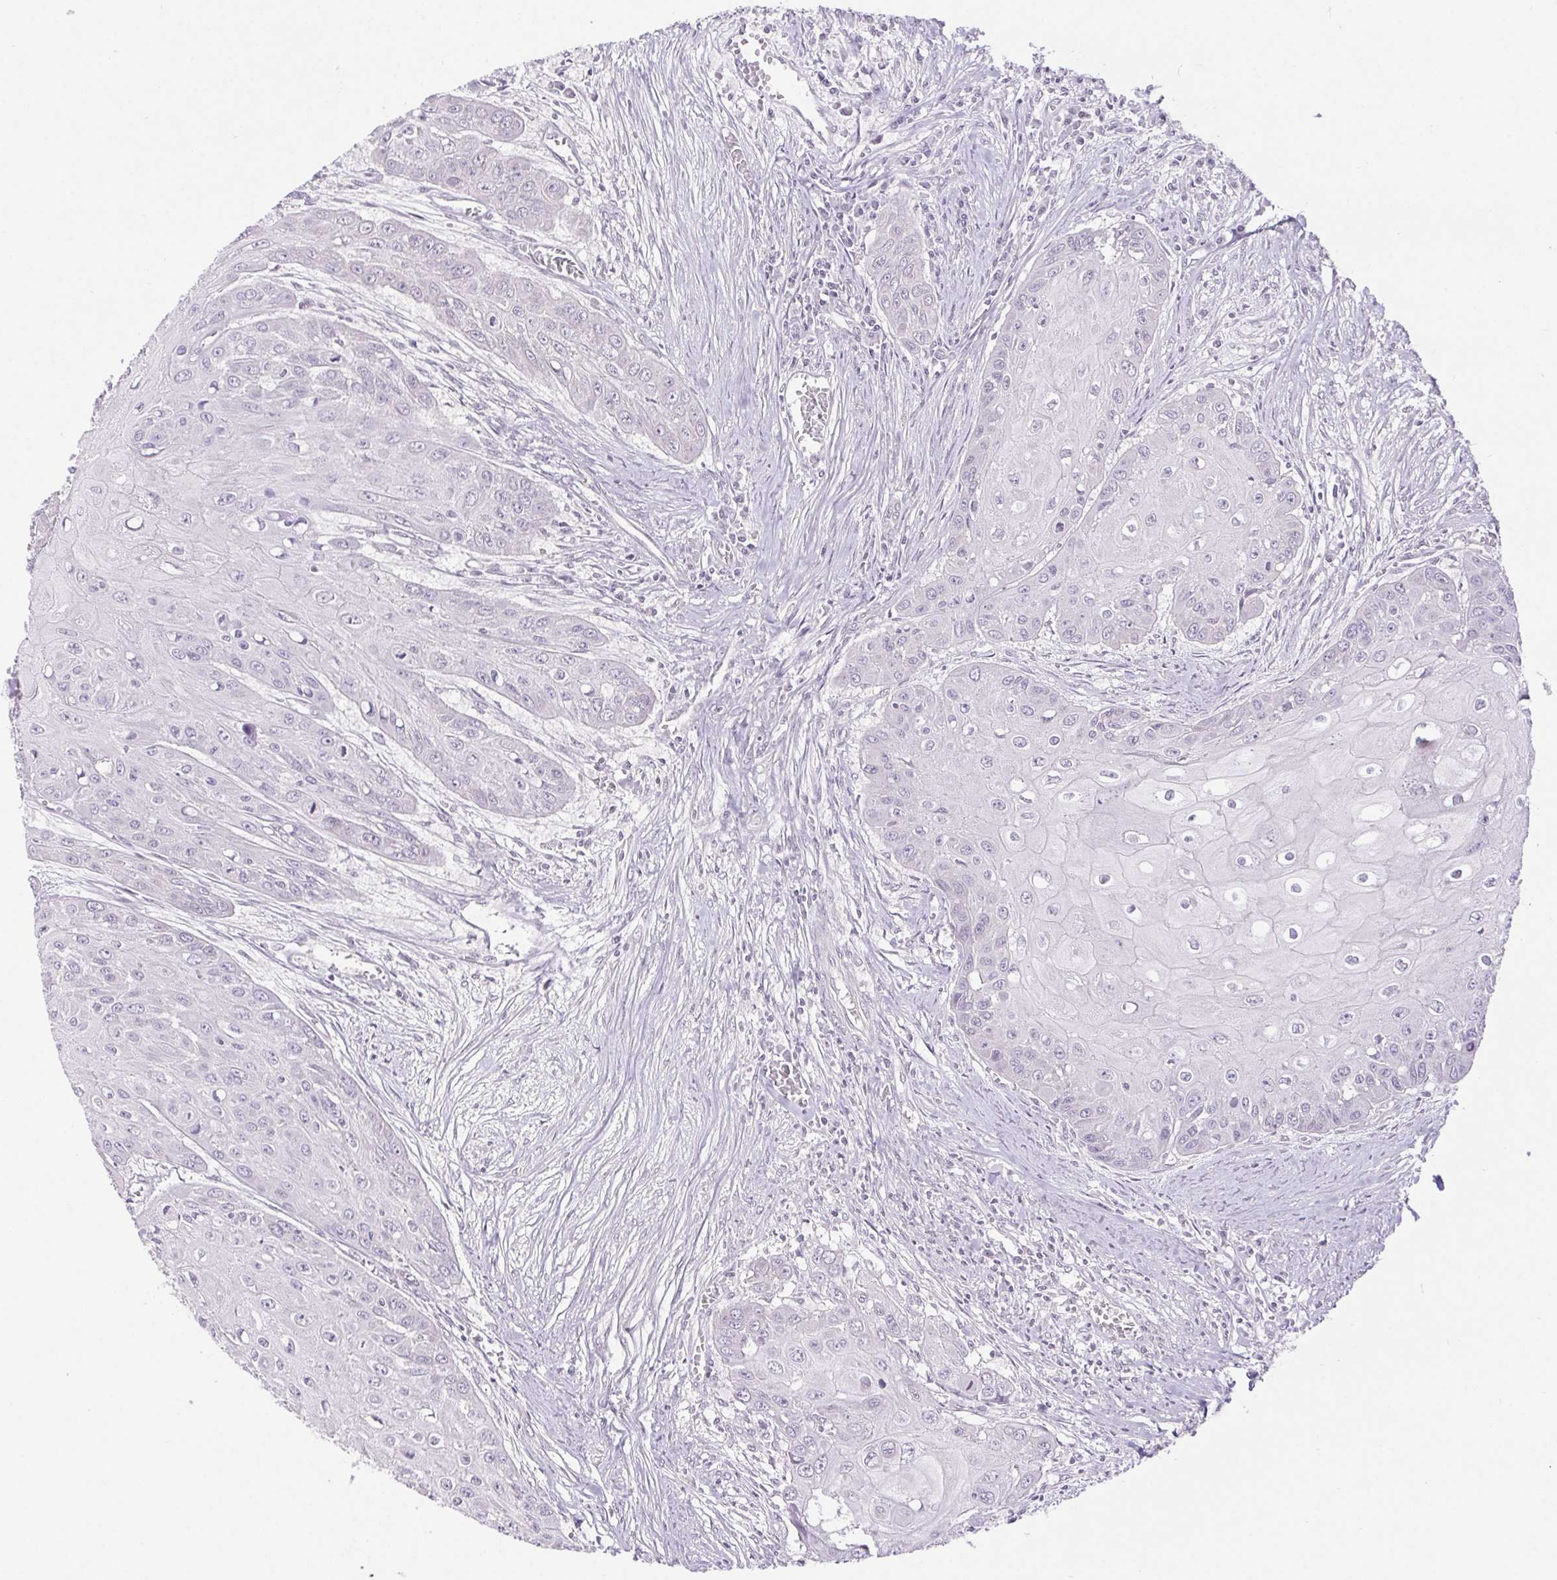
{"staining": {"intensity": "negative", "quantity": "none", "location": "none"}, "tissue": "head and neck cancer", "cell_type": "Tumor cells", "image_type": "cancer", "snomed": [{"axis": "morphology", "description": "Squamous cell carcinoma, NOS"}, {"axis": "topography", "description": "Oral tissue"}, {"axis": "topography", "description": "Head-Neck"}], "caption": "Tumor cells are negative for brown protein staining in head and neck cancer (squamous cell carcinoma).", "gene": "DDX17", "patient": {"sex": "male", "age": 71}}